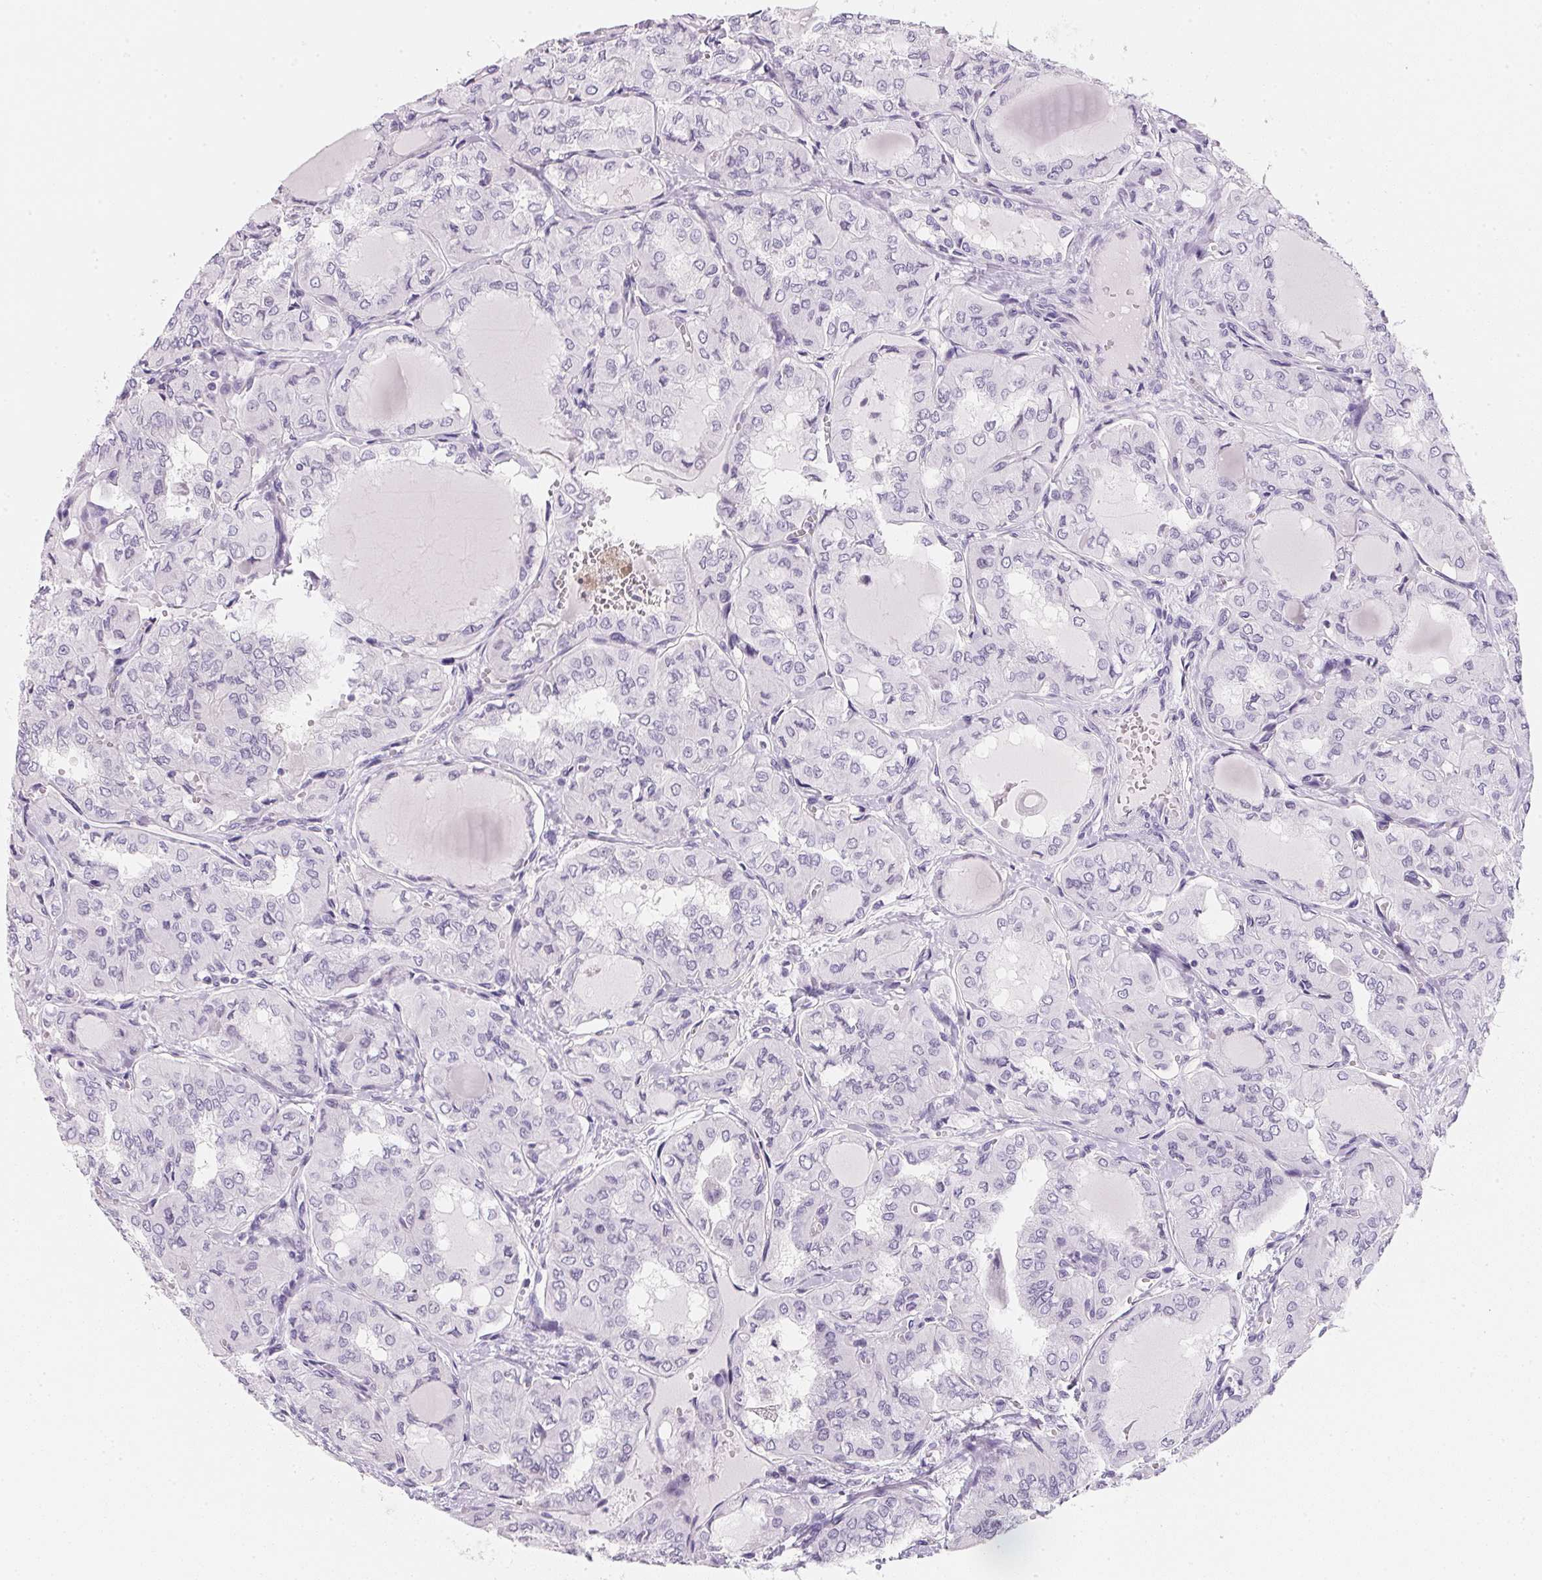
{"staining": {"intensity": "negative", "quantity": "none", "location": "none"}, "tissue": "thyroid cancer", "cell_type": "Tumor cells", "image_type": "cancer", "snomed": [{"axis": "morphology", "description": "Papillary adenocarcinoma, NOS"}, {"axis": "topography", "description": "Thyroid gland"}], "caption": "Tumor cells are negative for brown protein staining in thyroid papillary adenocarcinoma. (Brightfield microscopy of DAB immunohistochemistry (IHC) at high magnification).", "gene": "GIPC2", "patient": {"sex": "male", "age": 20}}